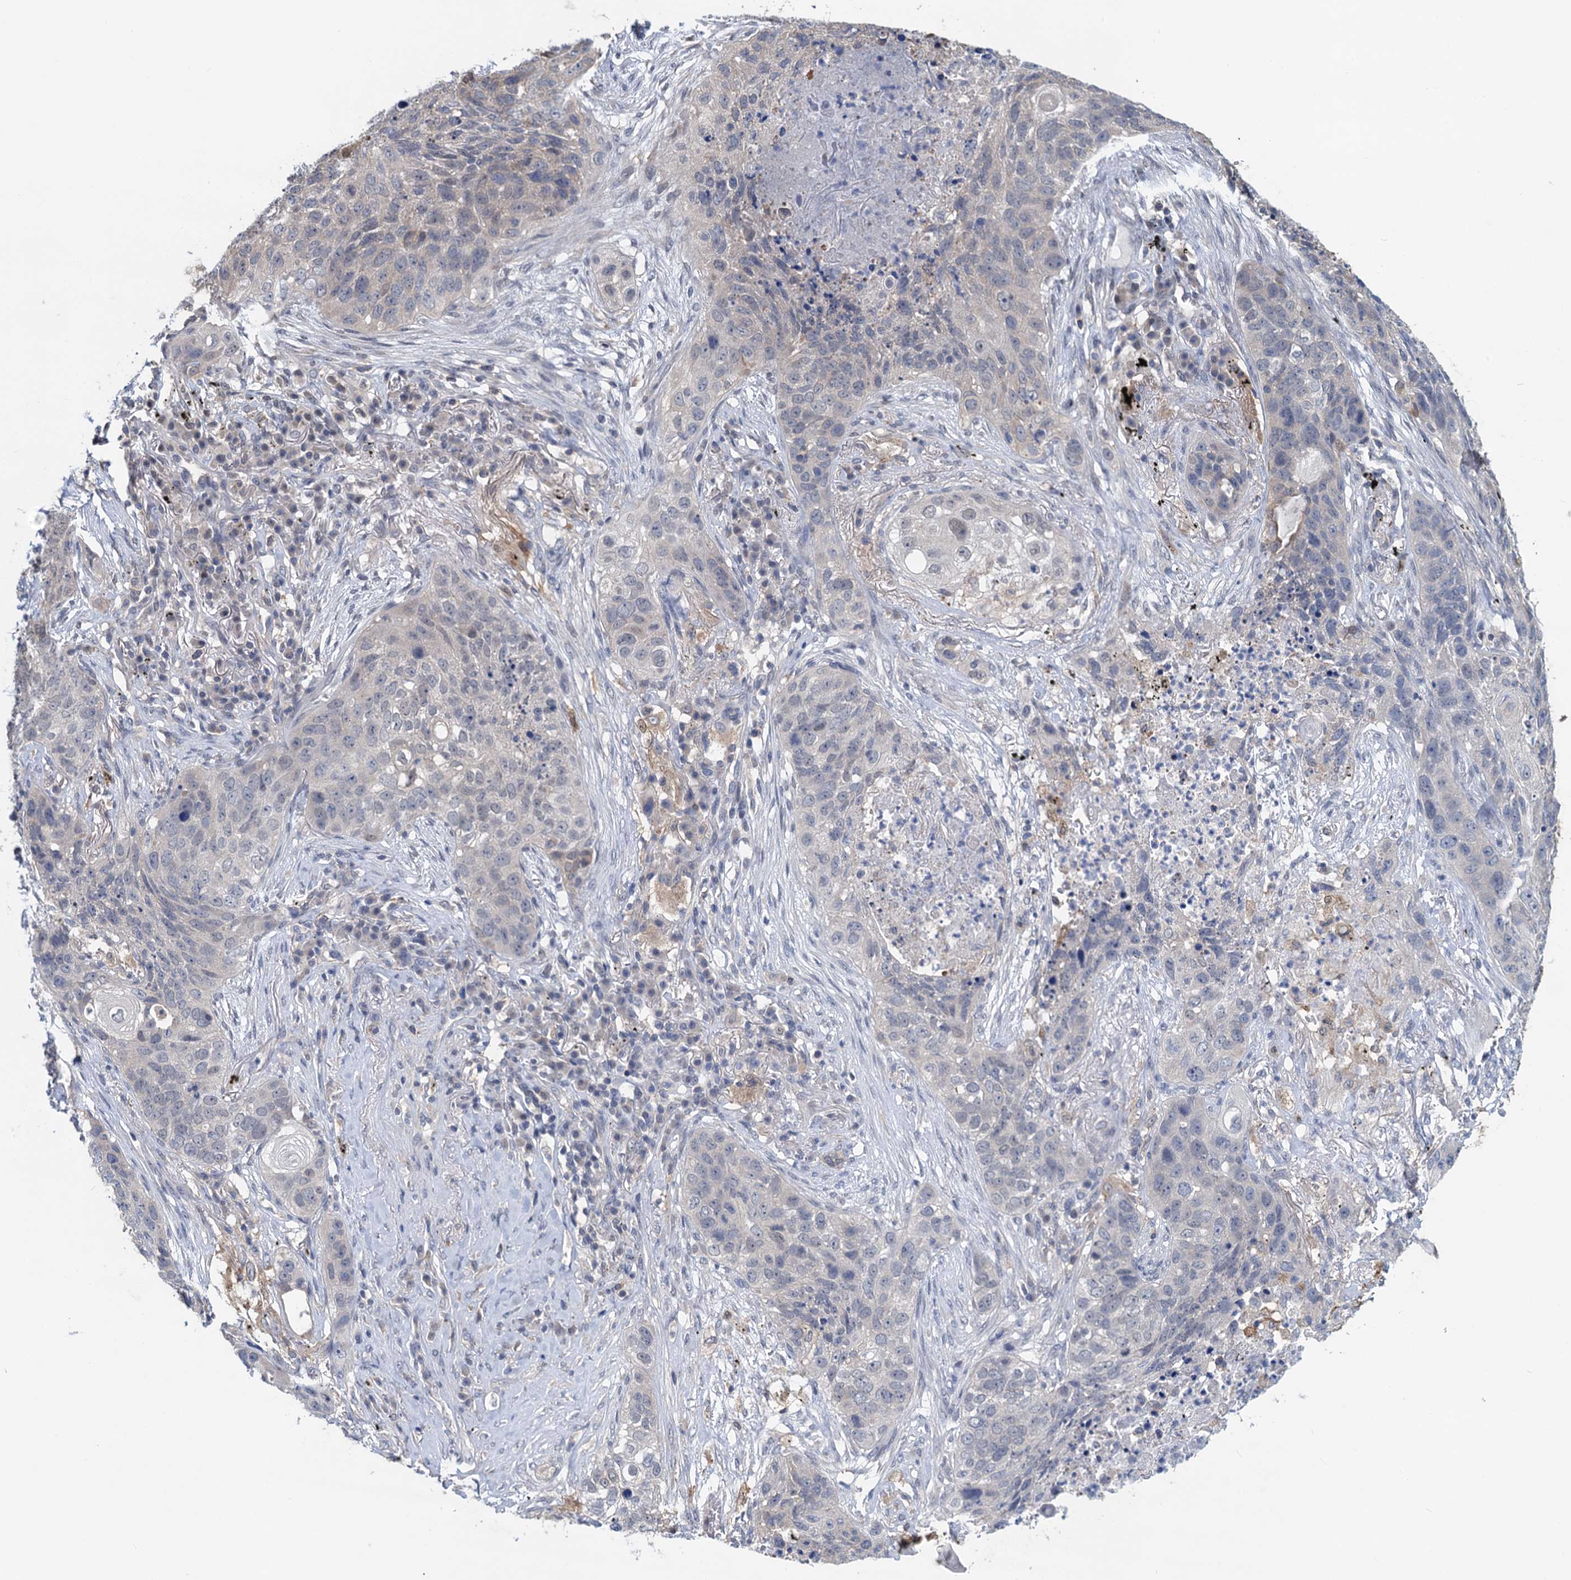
{"staining": {"intensity": "negative", "quantity": "none", "location": "none"}, "tissue": "lung cancer", "cell_type": "Tumor cells", "image_type": "cancer", "snomed": [{"axis": "morphology", "description": "Squamous cell carcinoma, NOS"}, {"axis": "topography", "description": "Lung"}], "caption": "Protein analysis of squamous cell carcinoma (lung) displays no significant positivity in tumor cells.", "gene": "RTKN2", "patient": {"sex": "female", "age": 63}}